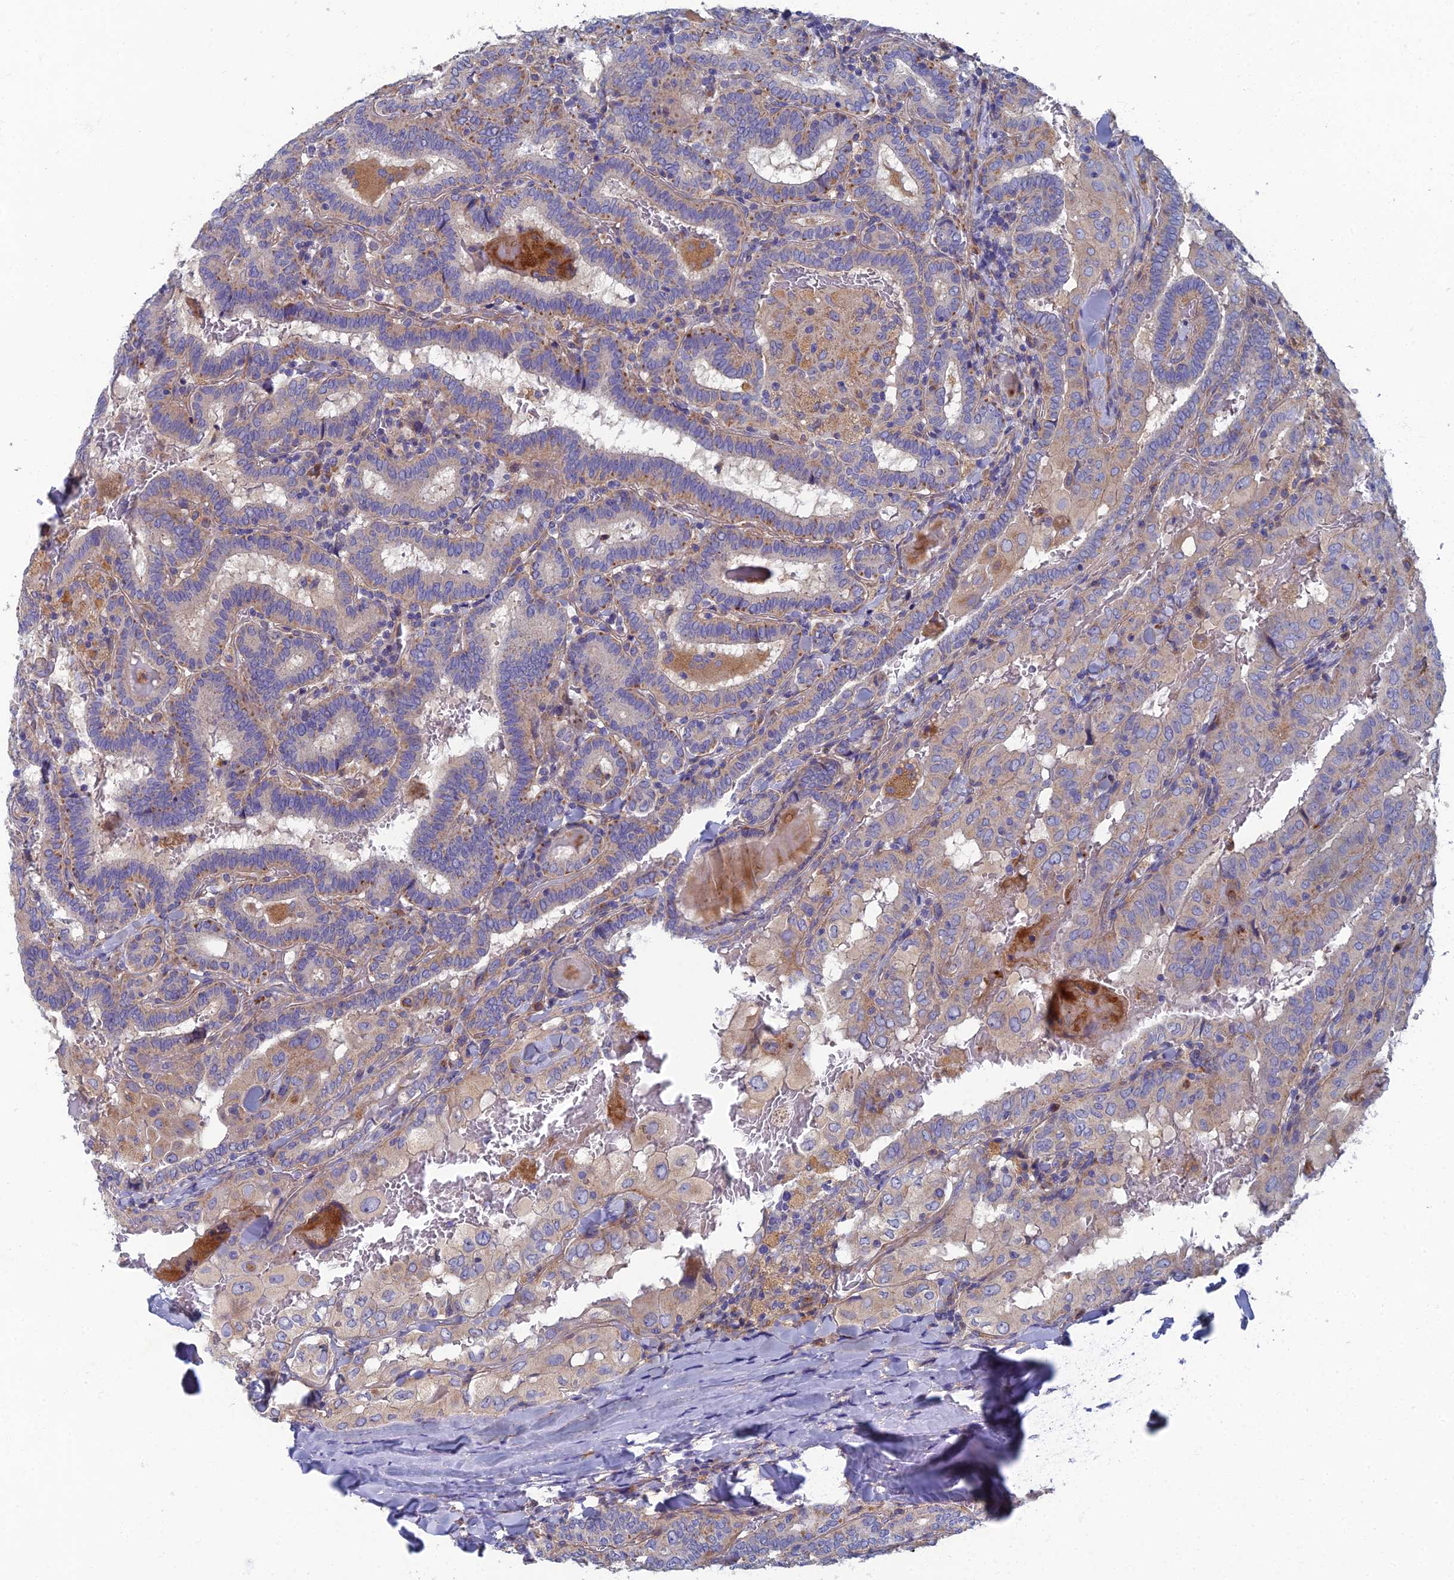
{"staining": {"intensity": "weak", "quantity": "<25%", "location": "cytoplasmic/membranous"}, "tissue": "thyroid cancer", "cell_type": "Tumor cells", "image_type": "cancer", "snomed": [{"axis": "morphology", "description": "Papillary adenocarcinoma, NOS"}, {"axis": "topography", "description": "Thyroid gland"}], "caption": "Tumor cells show no significant protein positivity in papillary adenocarcinoma (thyroid).", "gene": "RNASEK", "patient": {"sex": "female", "age": 72}}